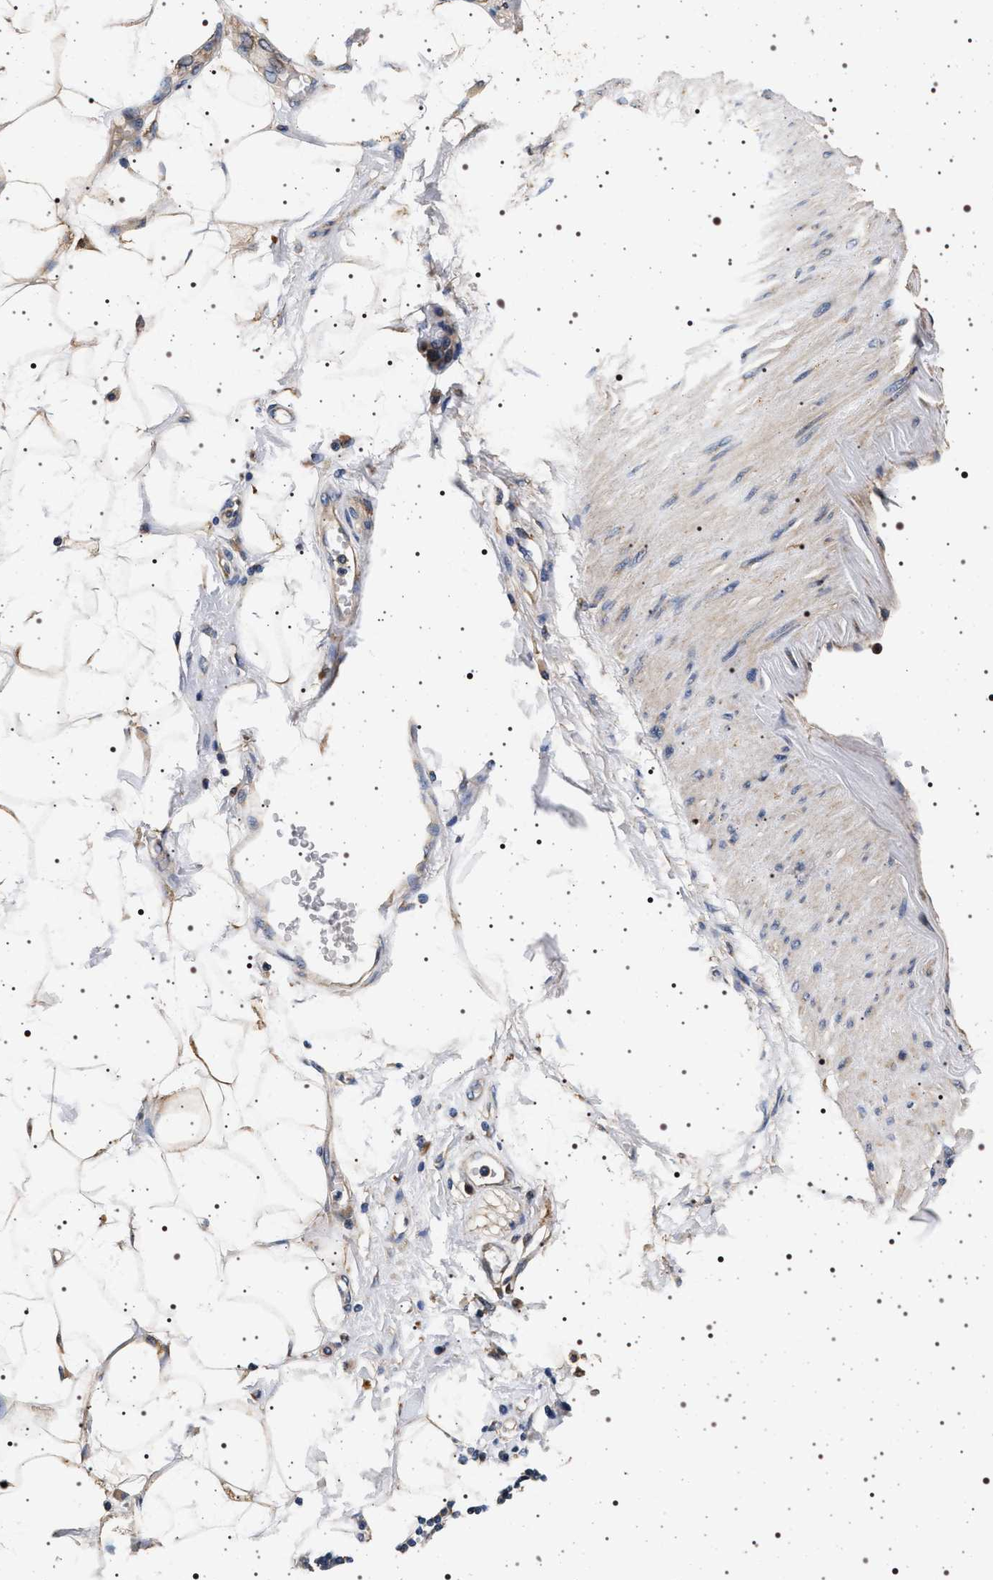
{"staining": {"intensity": "moderate", "quantity": "25%-75%", "location": "cytoplasmic/membranous"}, "tissue": "adipose tissue", "cell_type": "Adipocytes", "image_type": "normal", "snomed": [{"axis": "morphology", "description": "Normal tissue, NOS"}, {"axis": "morphology", "description": "Adenocarcinoma, NOS"}, {"axis": "topography", "description": "Duodenum"}, {"axis": "topography", "description": "Peripheral nerve tissue"}], "caption": "Protein analysis of benign adipose tissue exhibits moderate cytoplasmic/membranous staining in about 25%-75% of adipocytes.", "gene": "DCBLD2", "patient": {"sex": "female", "age": 60}}